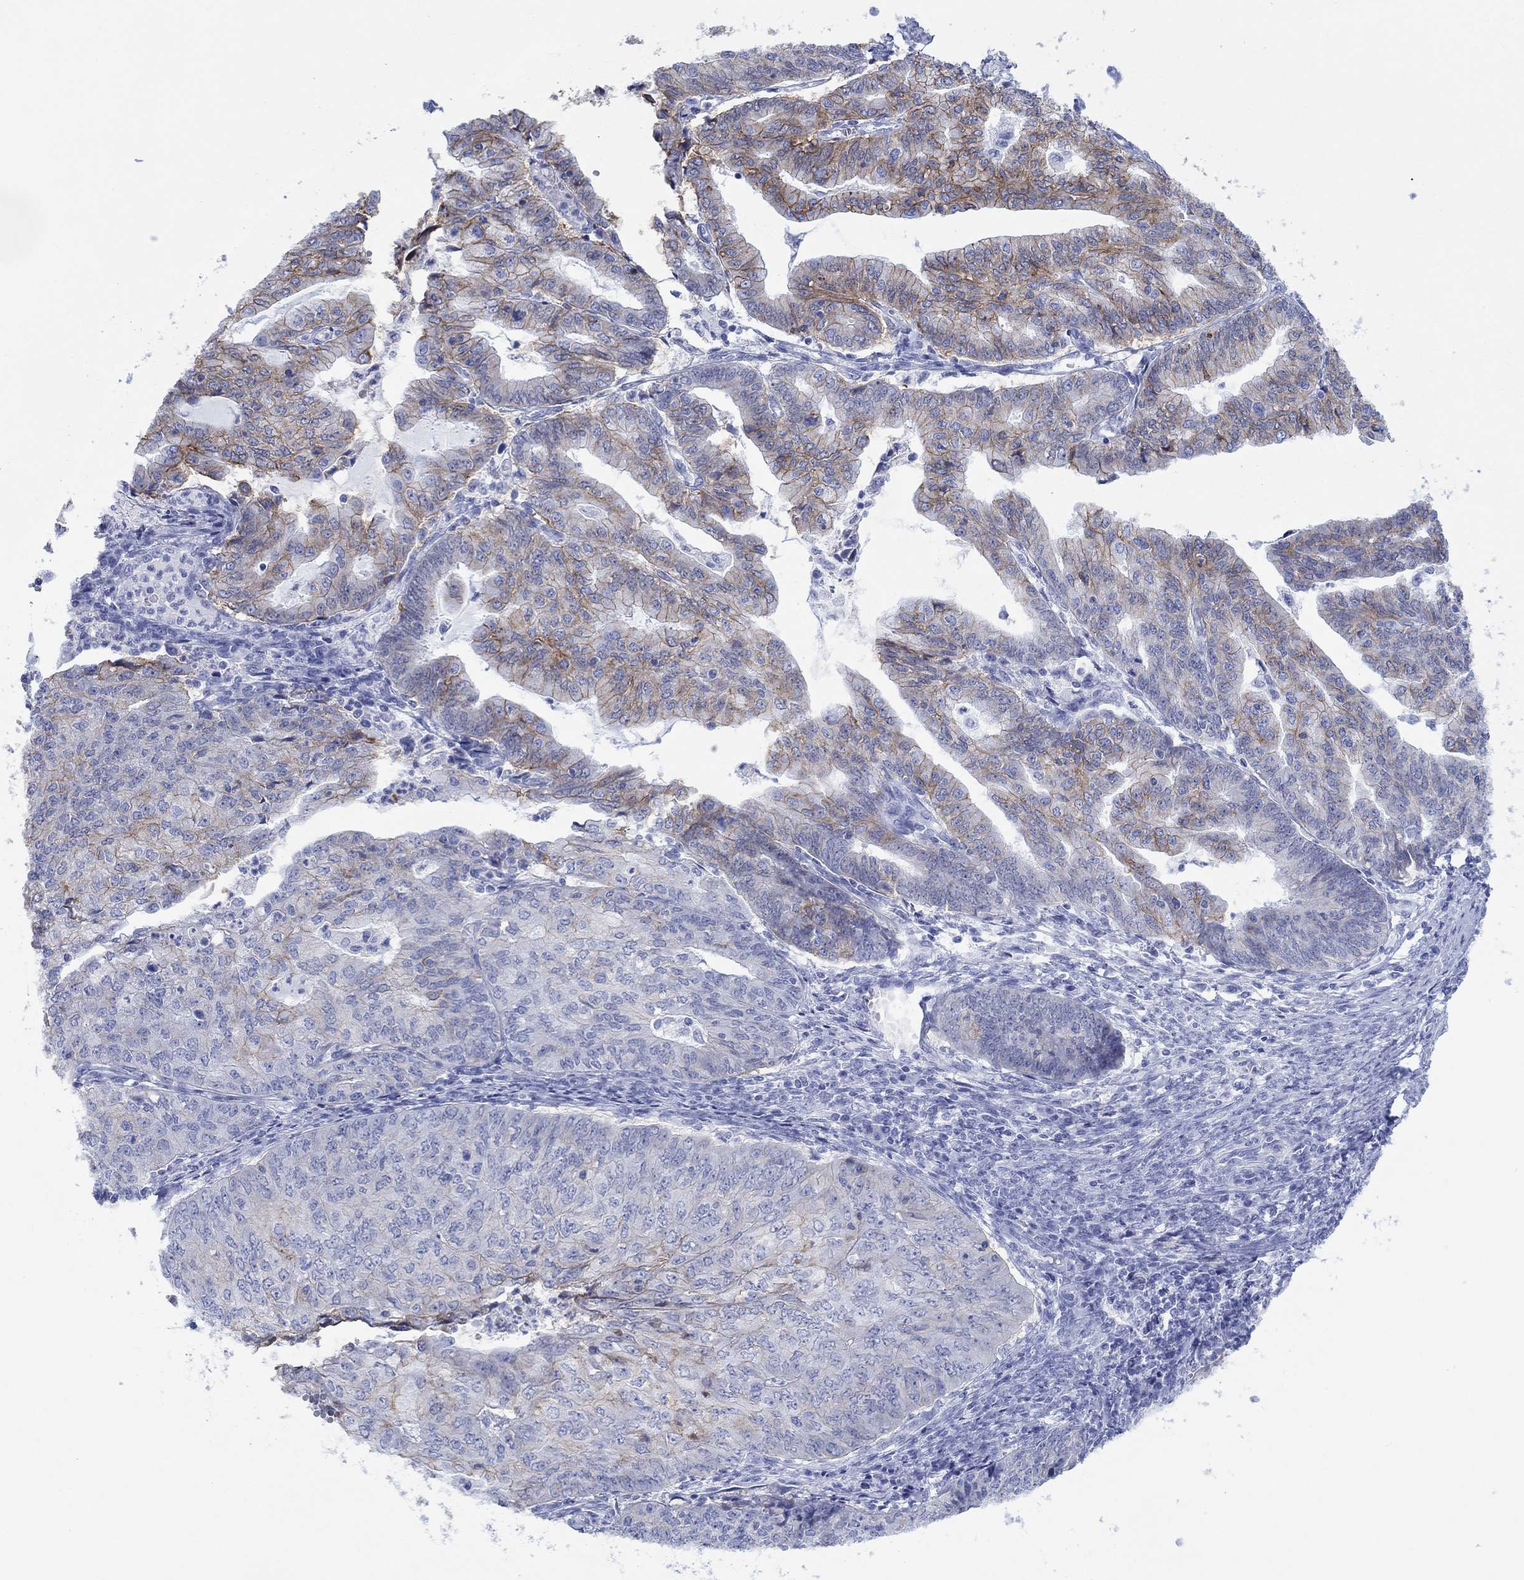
{"staining": {"intensity": "moderate", "quantity": "25%-75%", "location": "cytoplasmic/membranous"}, "tissue": "endometrial cancer", "cell_type": "Tumor cells", "image_type": "cancer", "snomed": [{"axis": "morphology", "description": "Adenocarcinoma, NOS"}, {"axis": "topography", "description": "Endometrium"}], "caption": "DAB (3,3'-diaminobenzidine) immunohistochemical staining of human endometrial cancer (adenocarcinoma) shows moderate cytoplasmic/membranous protein expression in approximately 25%-75% of tumor cells.", "gene": "ATP1B1", "patient": {"sex": "female", "age": 82}}